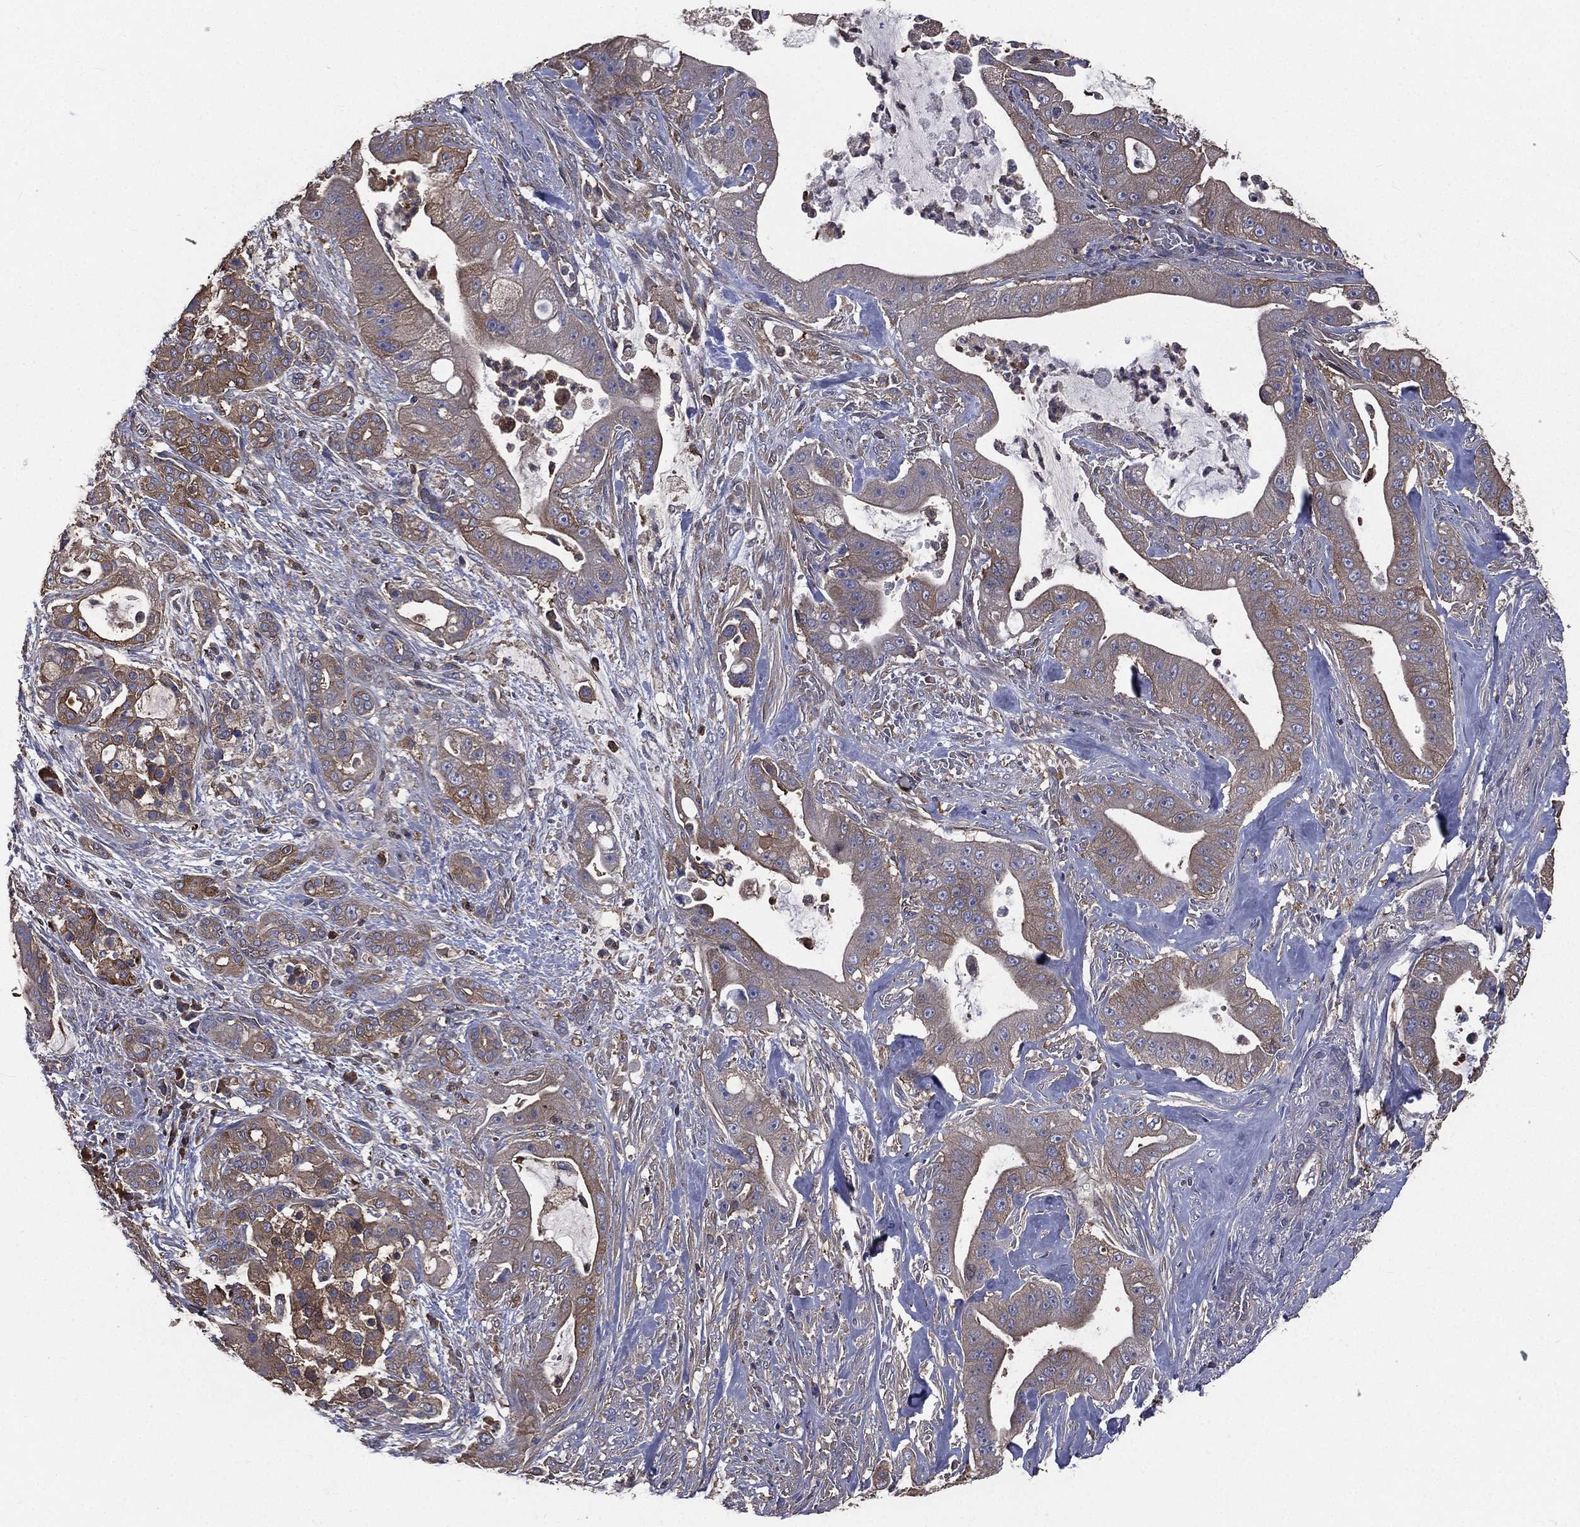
{"staining": {"intensity": "moderate", "quantity": "<25%", "location": "cytoplasmic/membranous"}, "tissue": "pancreatic cancer", "cell_type": "Tumor cells", "image_type": "cancer", "snomed": [{"axis": "morphology", "description": "Normal tissue, NOS"}, {"axis": "morphology", "description": "Inflammation, NOS"}, {"axis": "morphology", "description": "Adenocarcinoma, NOS"}, {"axis": "topography", "description": "Pancreas"}], "caption": "Protein analysis of pancreatic cancer tissue shows moderate cytoplasmic/membranous positivity in approximately <25% of tumor cells.", "gene": "SARS1", "patient": {"sex": "male", "age": 57}}